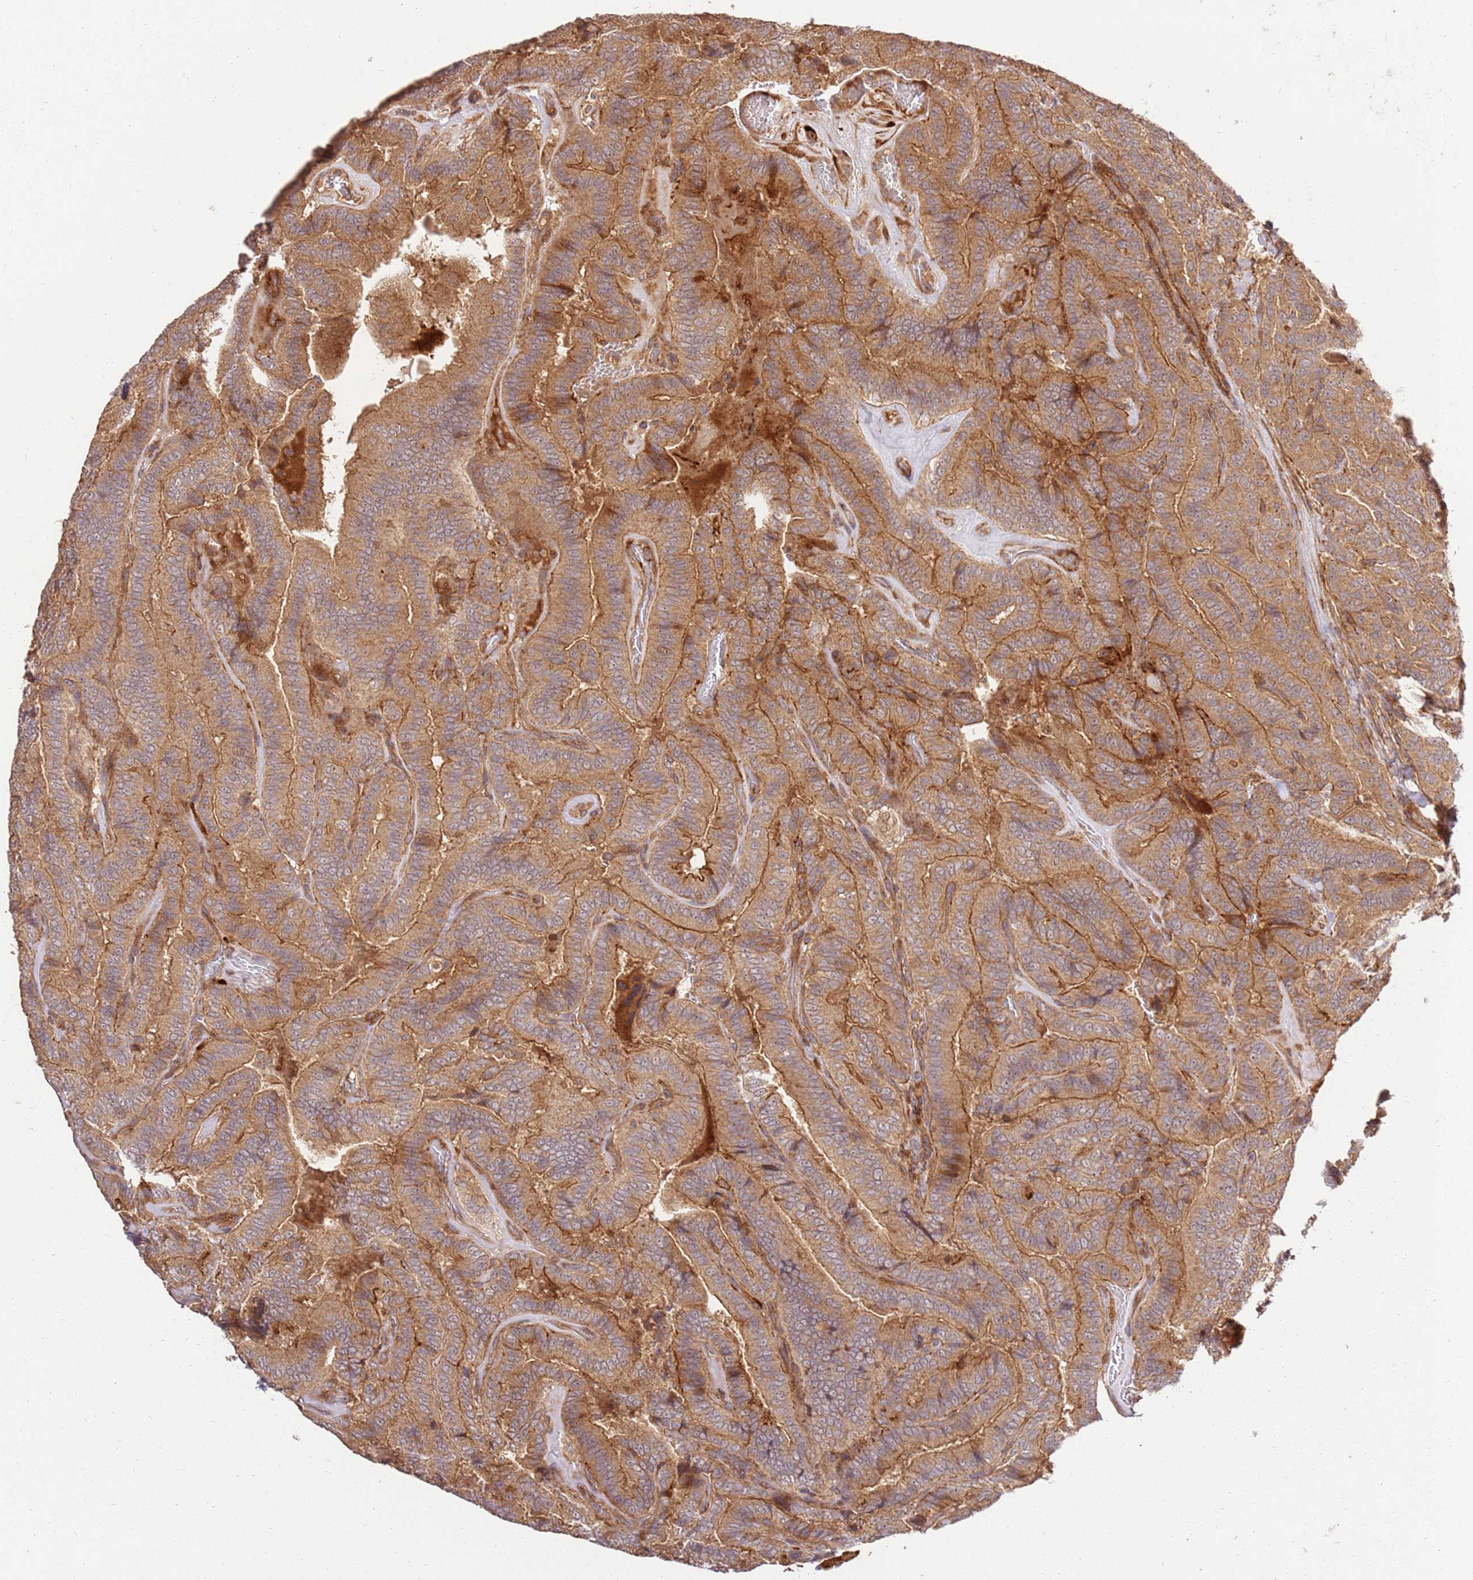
{"staining": {"intensity": "moderate", "quantity": ">75%", "location": "cytoplasmic/membranous"}, "tissue": "thyroid cancer", "cell_type": "Tumor cells", "image_type": "cancer", "snomed": [{"axis": "morphology", "description": "Papillary adenocarcinoma, NOS"}, {"axis": "topography", "description": "Thyroid gland"}], "caption": "Moderate cytoplasmic/membranous protein staining is present in approximately >75% of tumor cells in thyroid cancer.", "gene": "GAREM1", "patient": {"sex": "male", "age": 61}}